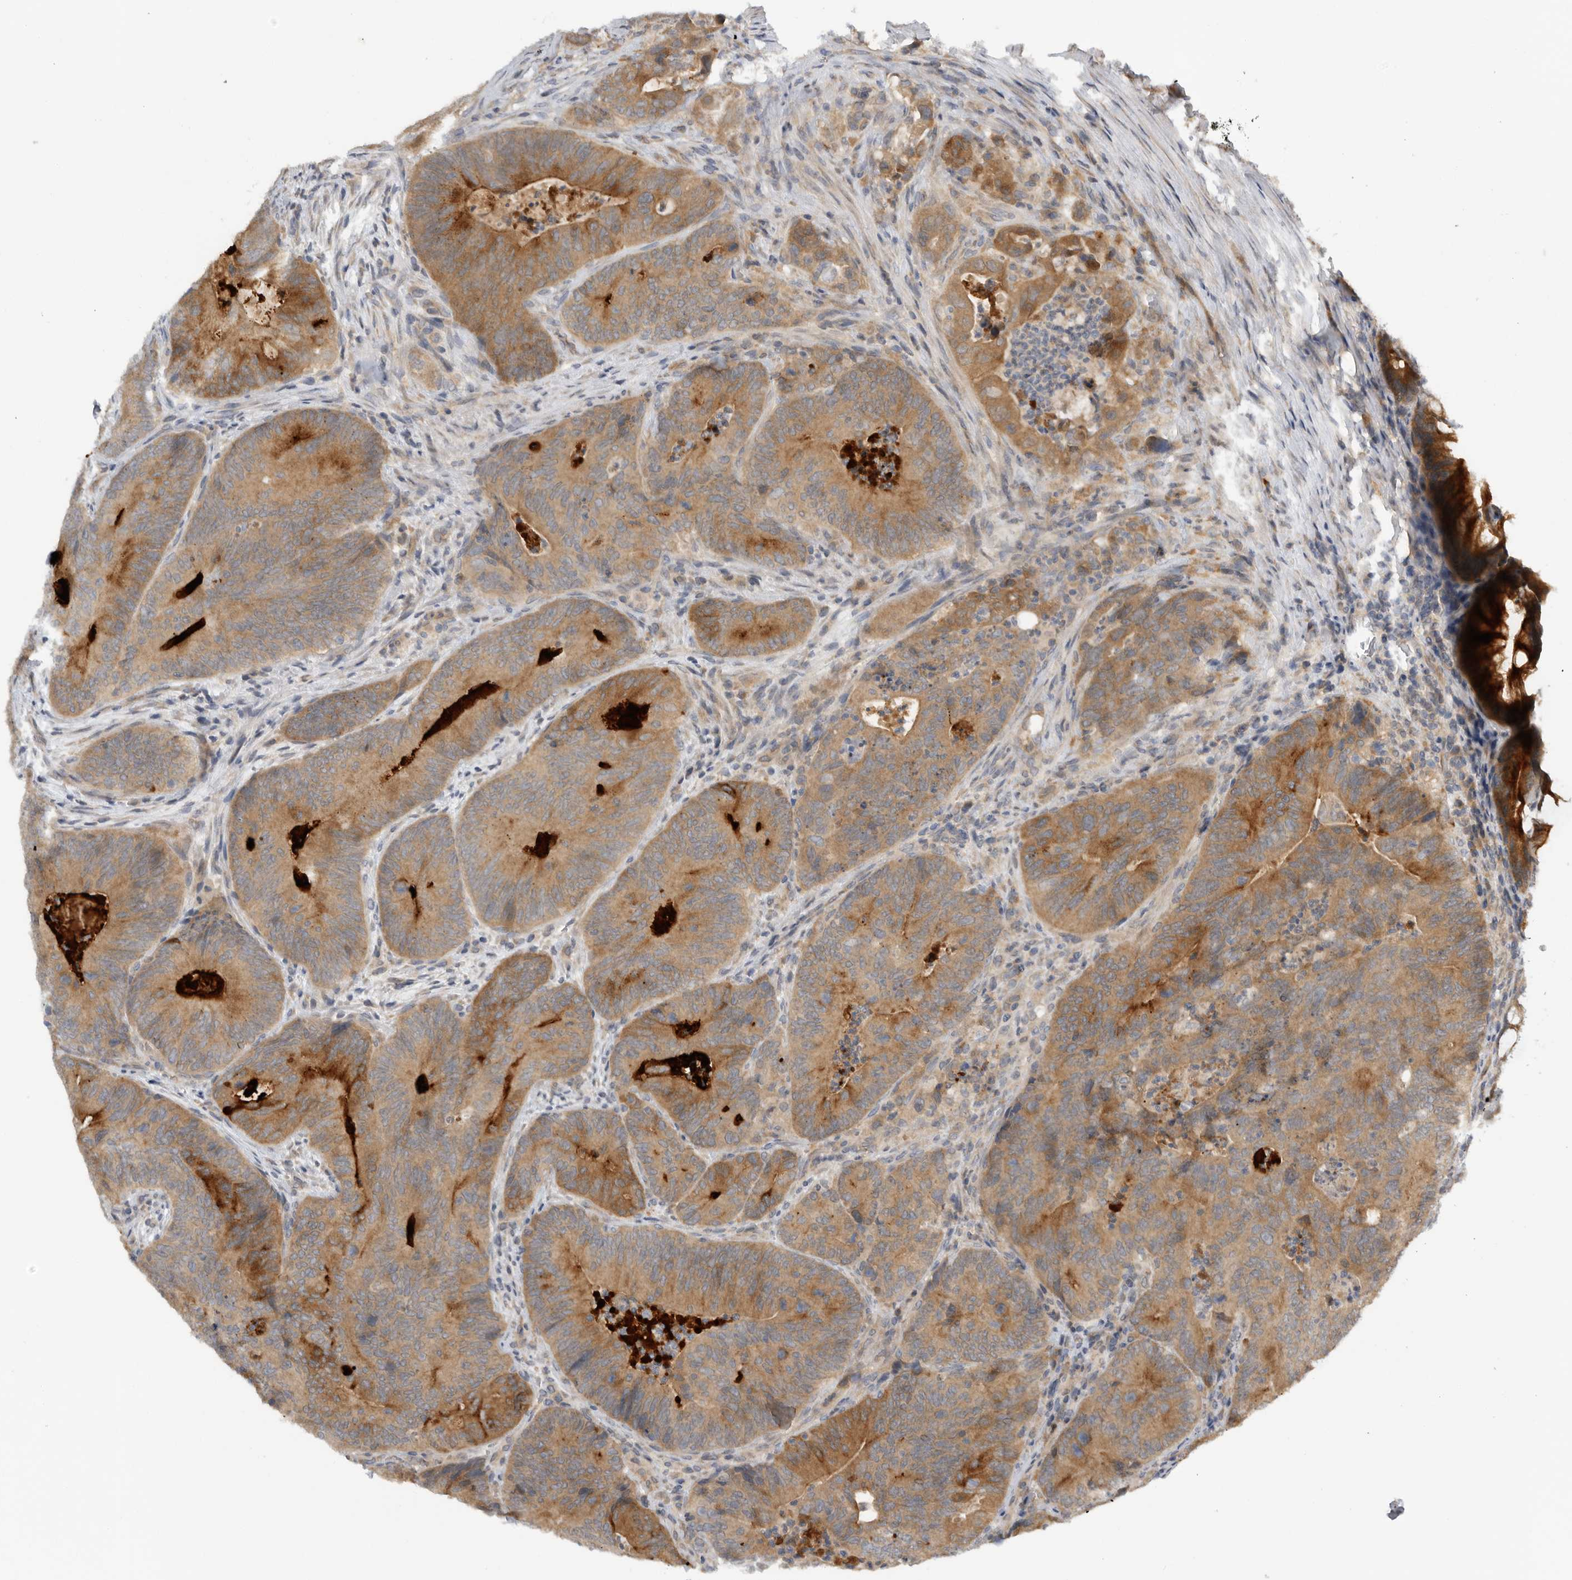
{"staining": {"intensity": "moderate", "quantity": ">75%", "location": "cytoplasmic/membranous"}, "tissue": "colorectal cancer", "cell_type": "Tumor cells", "image_type": "cancer", "snomed": [{"axis": "morphology", "description": "Normal tissue, NOS"}, {"axis": "topography", "description": "Colon"}], "caption": "DAB immunohistochemical staining of colorectal cancer displays moderate cytoplasmic/membranous protein expression in about >75% of tumor cells. (DAB (3,3'-diaminobenzidine) = brown stain, brightfield microscopy at high magnification).", "gene": "AASDHPPT", "patient": {"sex": "female", "age": 82}}